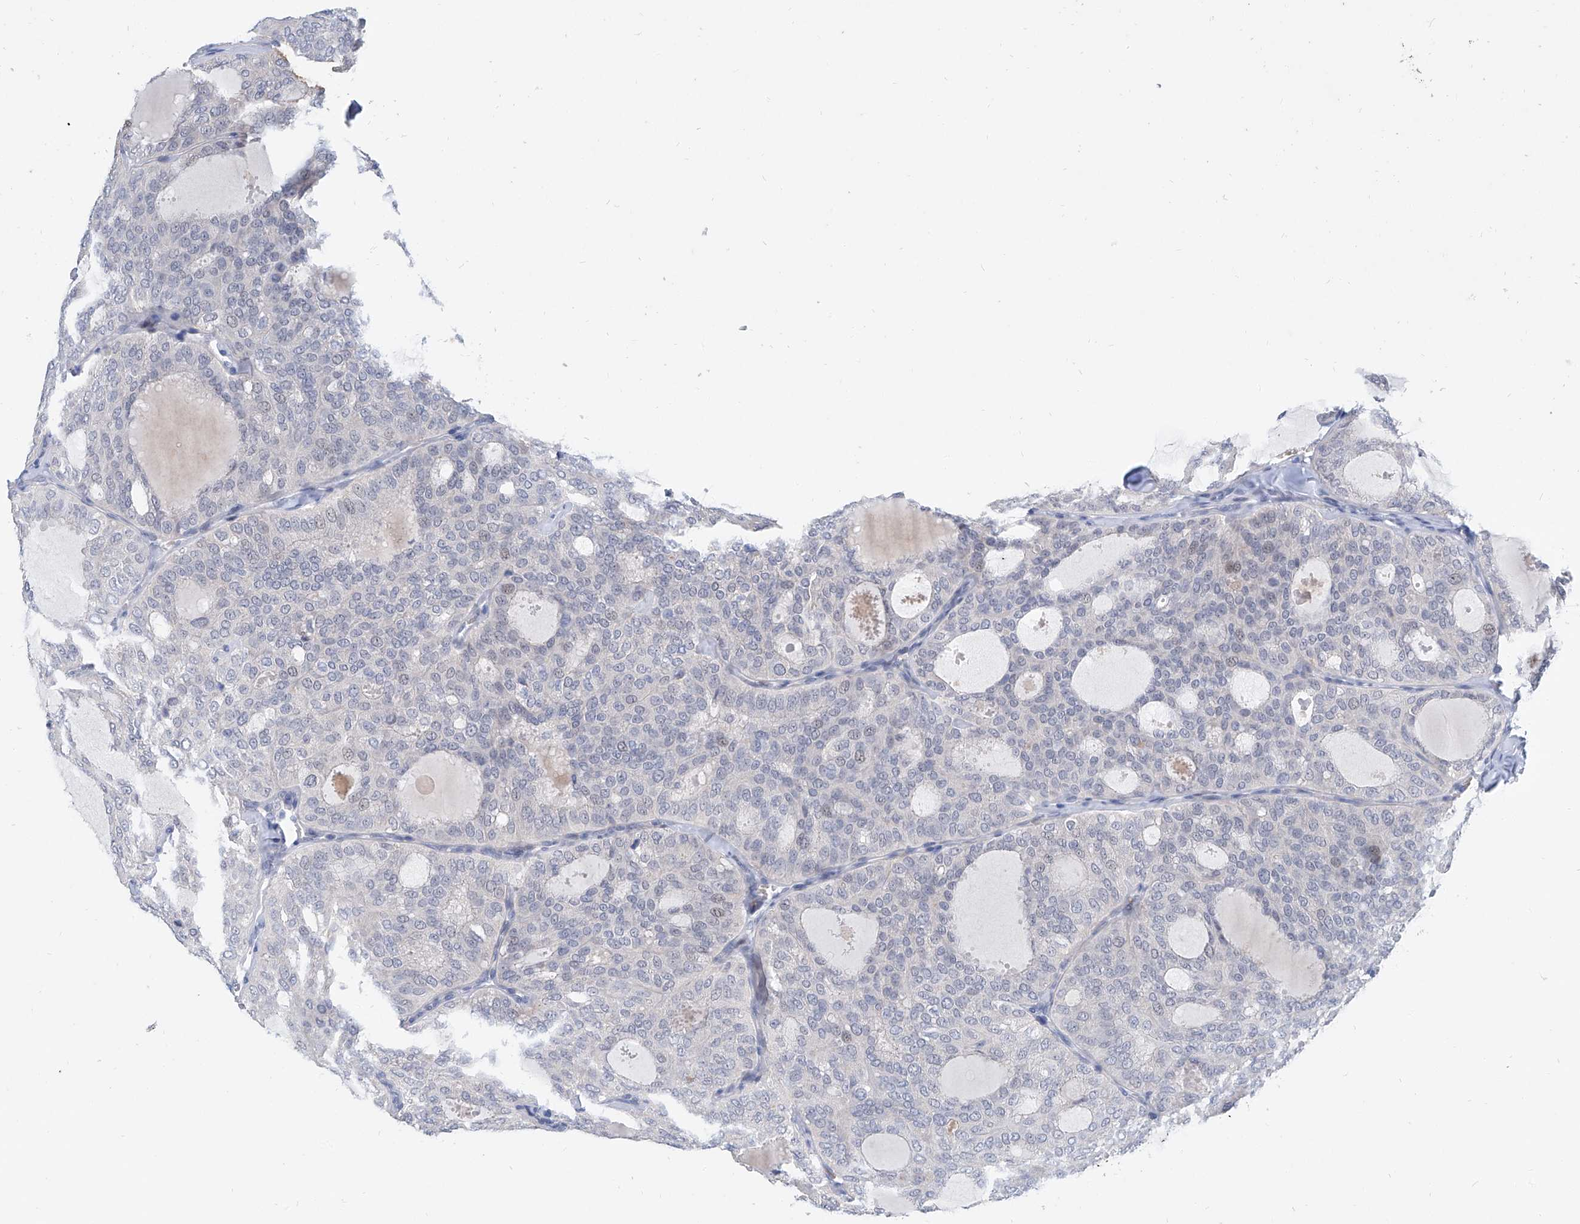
{"staining": {"intensity": "negative", "quantity": "none", "location": "none"}, "tissue": "thyroid cancer", "cell_type": "Tumor cells", "image_type": "cancer", "snomed": [{"axis": "morphology", "description": "Follicular adenoma carcinoma, NOS"}, {"axis": "topography", "description": "Thyroid gland"}], "caption": "Immunohistochemistry (IHC) image of human thyroid follicular adenoma carcinoma stained for a protein (brown), which shows no staining in tumor cells.", "gene": "BPTF", "patient": {"sex": "male", "age": 75}}